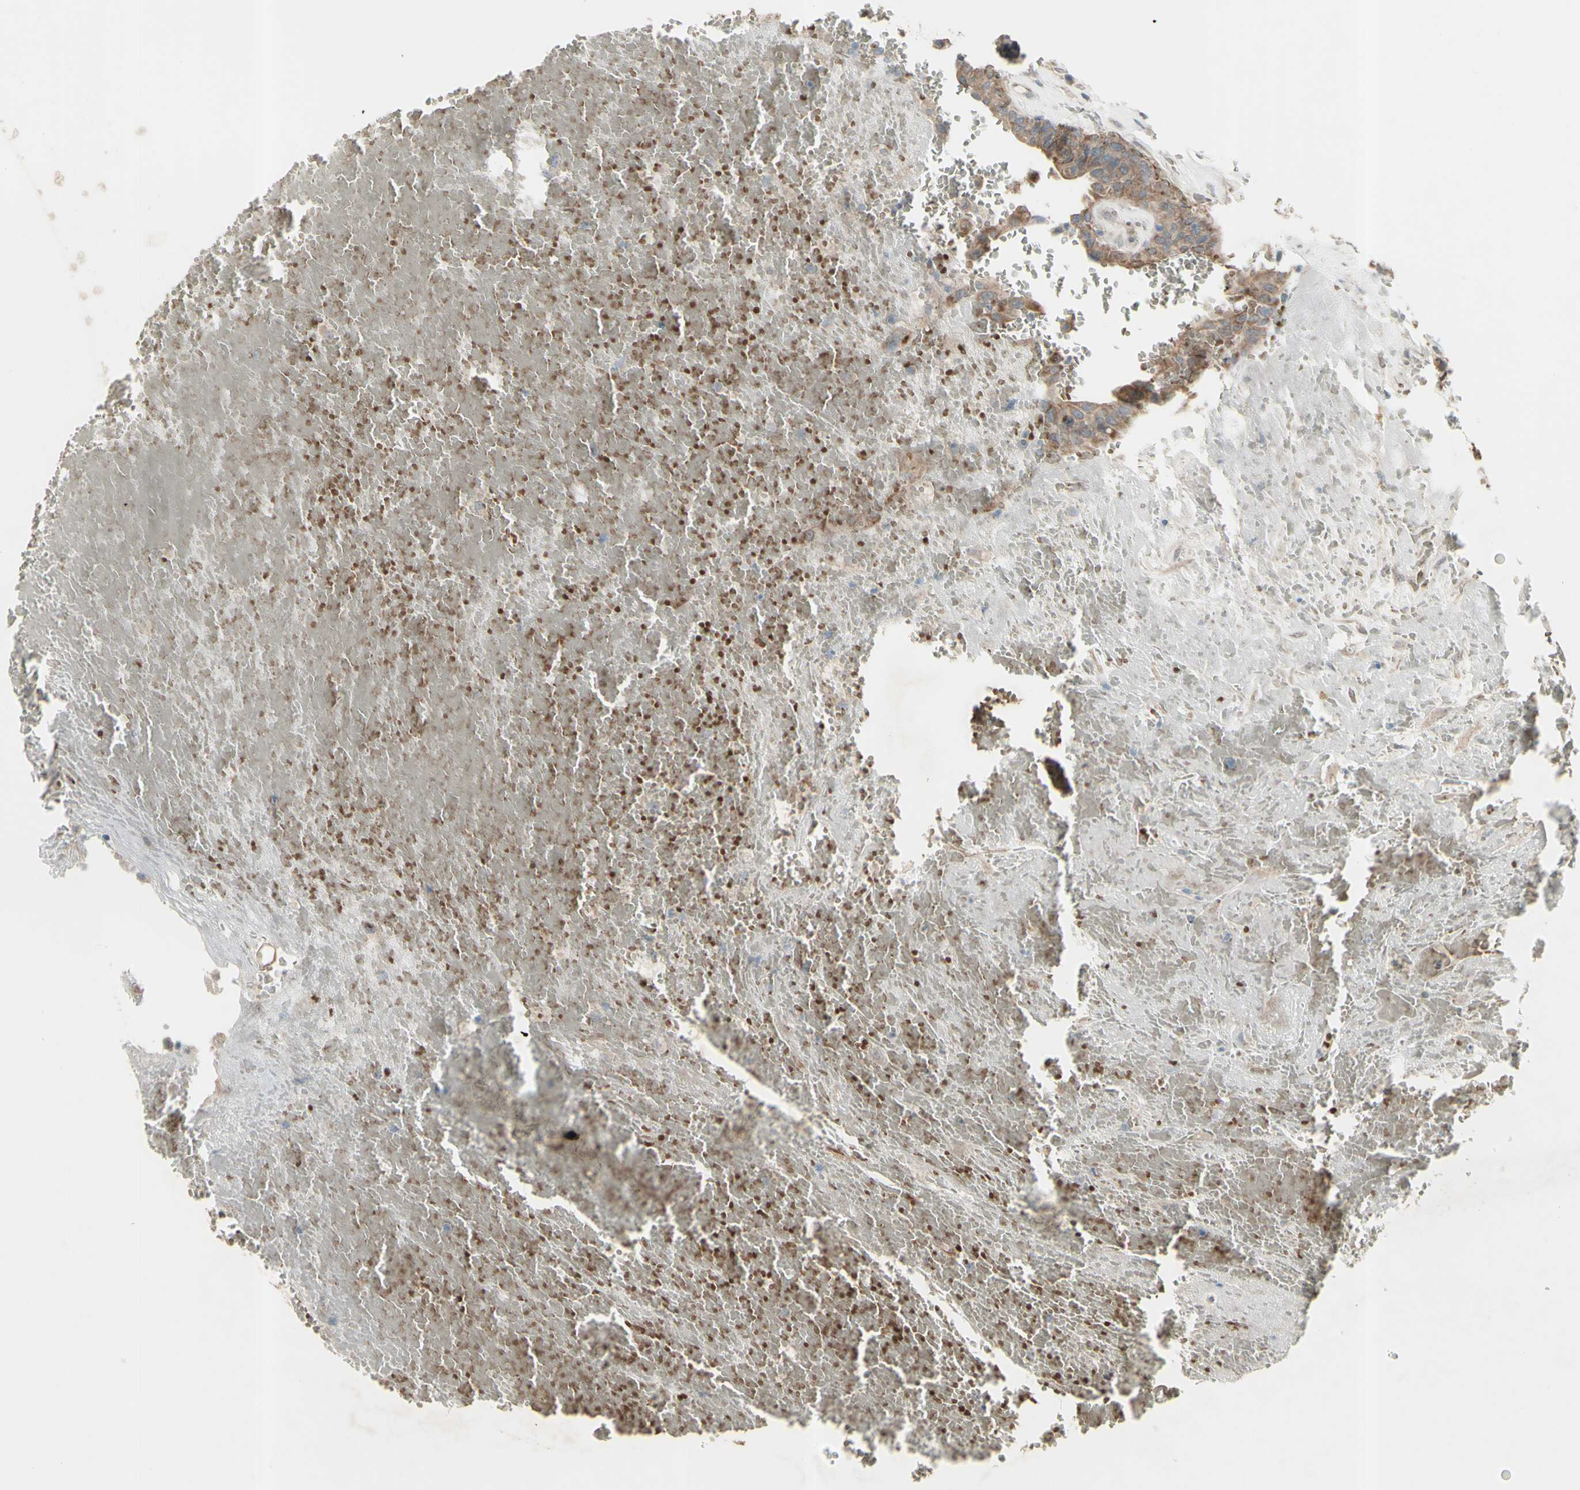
{"staining": {"intensity": "weak", "quantity": ">75%", "location": "cytoplasmic/membranous"}, "tissue": "urothelial cancer", "cell_type": "Tumor cells", "image_type": "cancer", "snomed": [{"axis": "morphology", "description": "Urothelial carcinoma, High grade"}, {"axis": "topography", "description": "Urinary bladder"}], "caption": "Tumor cells exhibit low levels of weak cytoplasmic/membranous staining in approximately >75% of cells in urothelial cancer. Ihc stains the protein in brown and the nuclei are stained blue.", "gene": "GRAMD1B", "patient": {"sex": "male", "age": 66}}